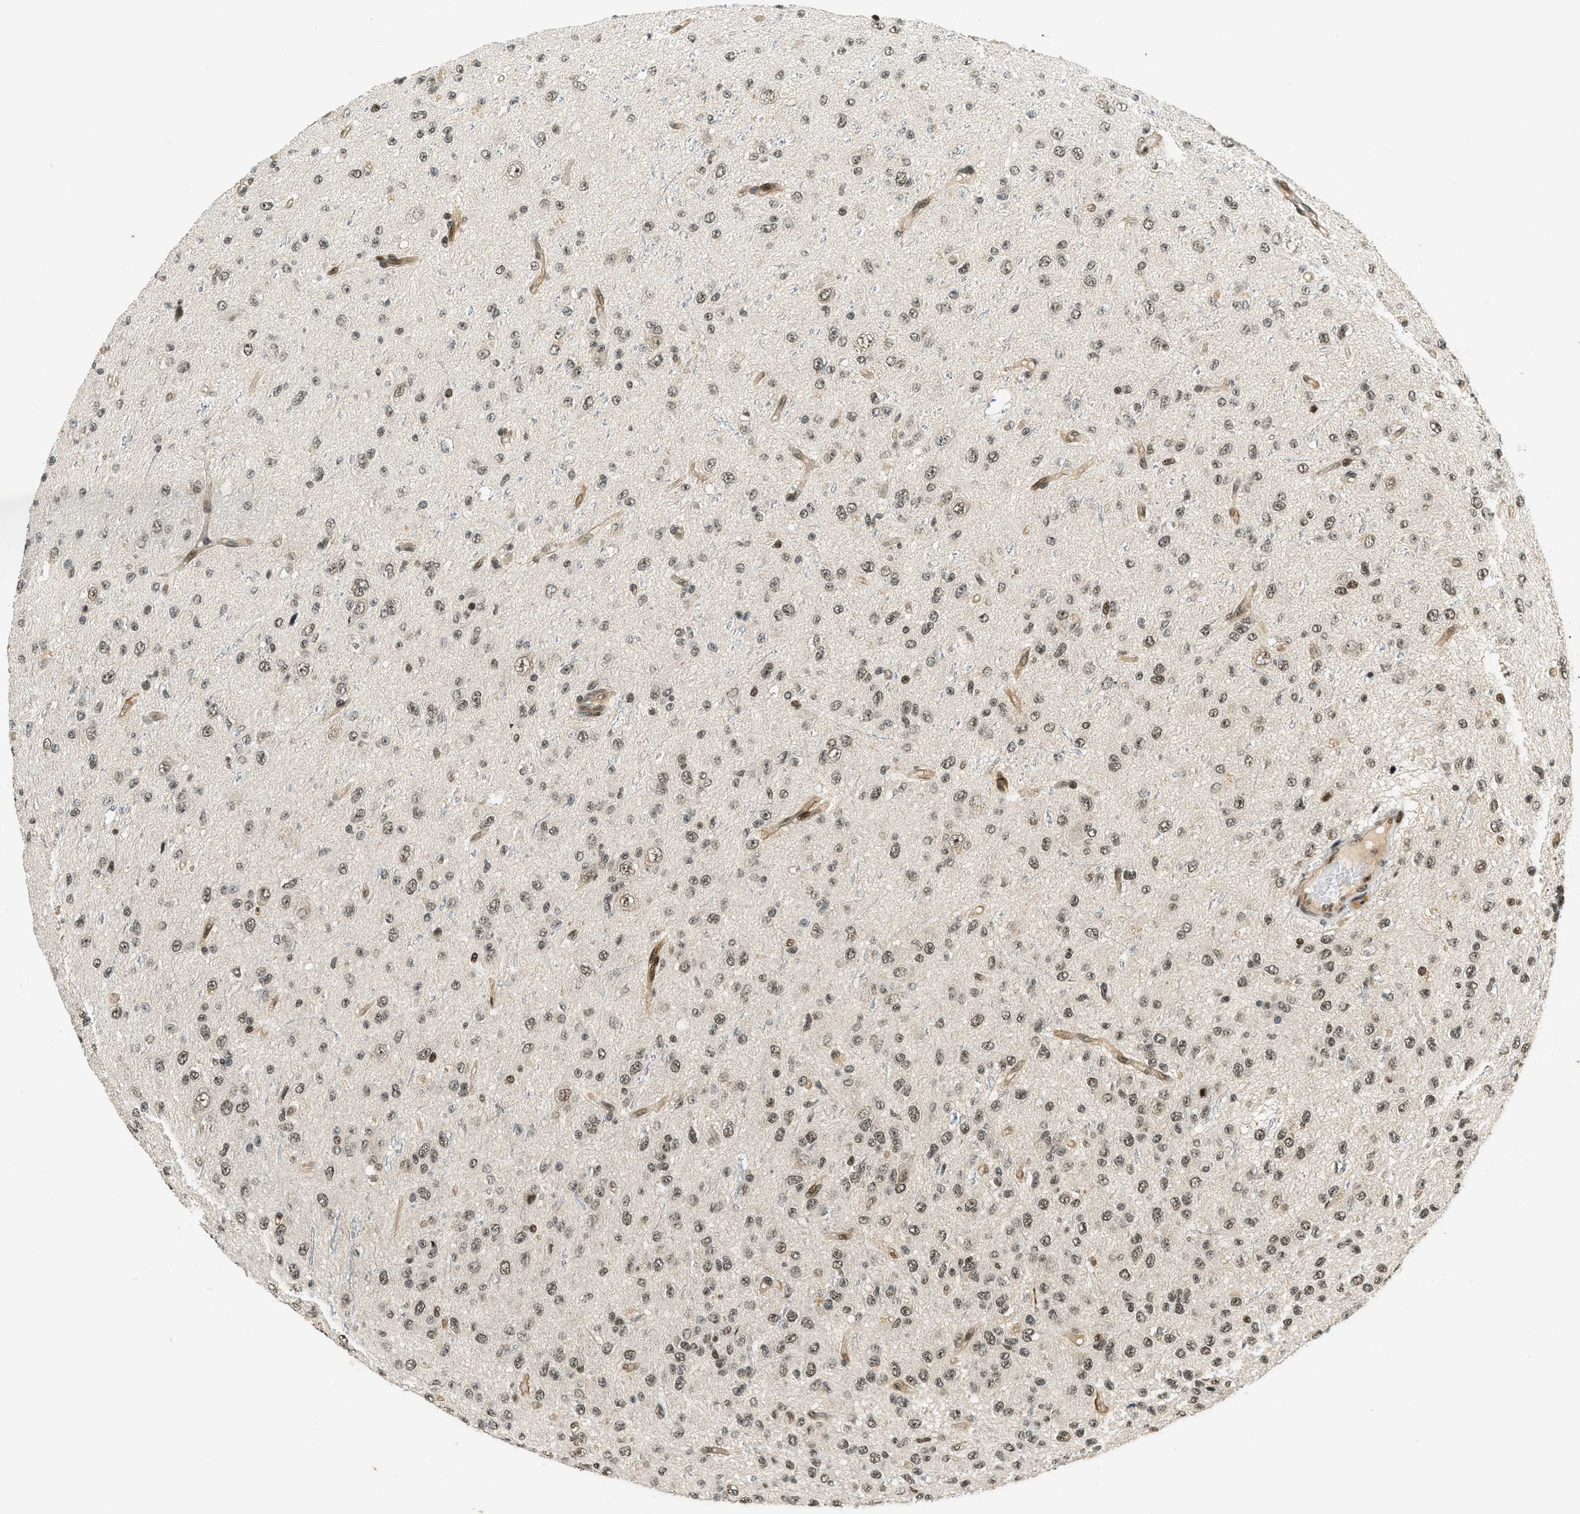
{"staining": {"intensity": "weak", "quantity": ">75%", "location": "nuclear"}, "tissue": "glioma", "cell_type": "Tumor cells", "image_type": "cancer", "snomed": [{"axis": "morphology", "description": "Glioma, malignant, High grade"}, {"axis": "topography", "description": "pancreas cauda"}], "caption": "The histopathology image reveals staining of malignant glioma (high-grade), revealing weak nuclear protein positivity (brown color) within tumor cells. The protein of interest is stained brown, and the nuclei are stained in blue (DAB IHC with brightfield microscopy, high magnification).", "gene": "FOXM1", "patient": {"sex": "male", "age": 60}}